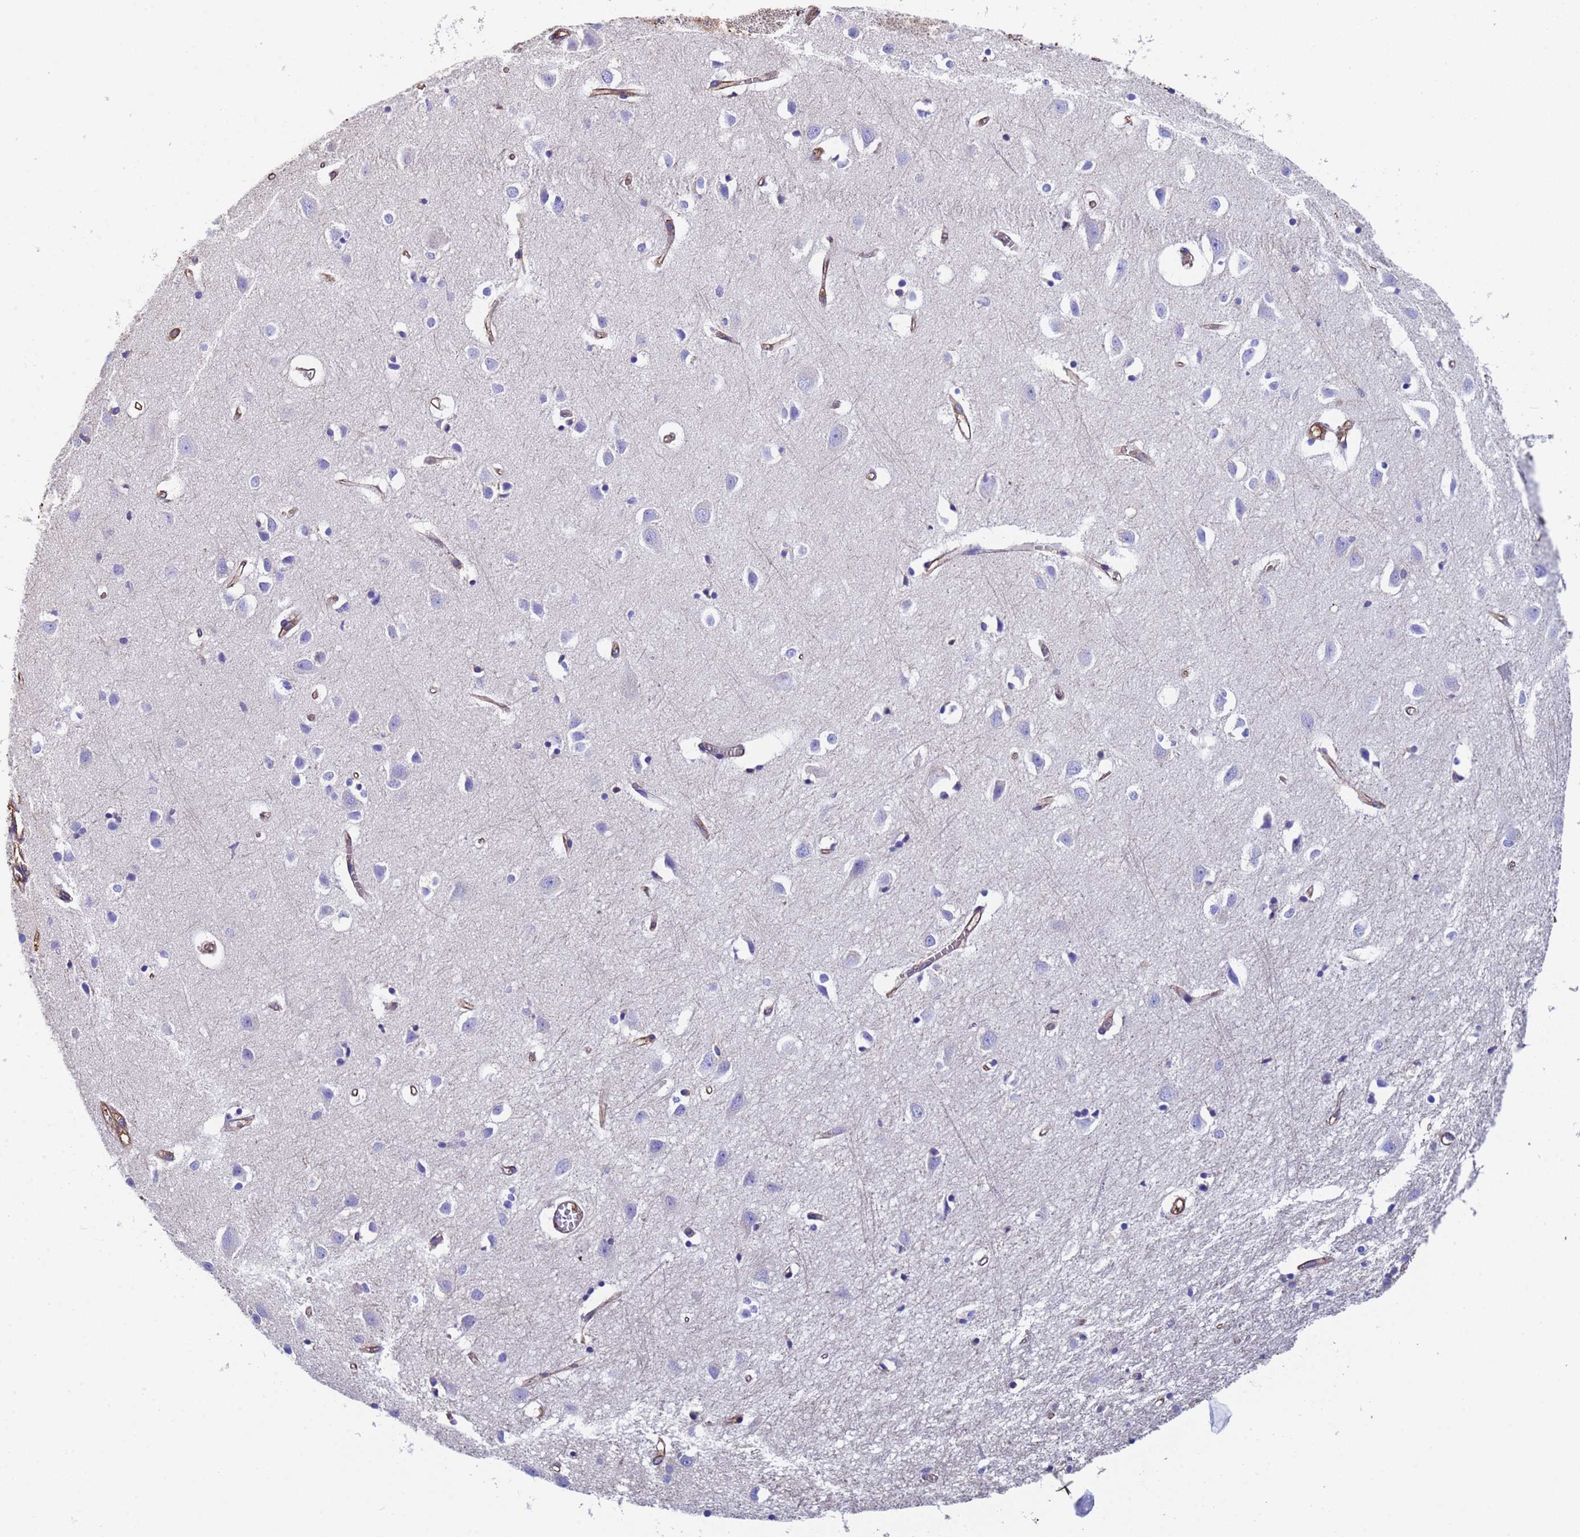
{"staining": {"intensity": "weak", "quantity": ">75%", "location": "cytoplasmic/membranous"}, "tissue": "cerebral cortex", "cell_type": "Endothelial cells", "image_type": "normal", "snomed": [{"axis": "morphology", "description": "Normal tissue, NOS"}, {"axis": "topography", "description": "Cerebral cortex"}], "caption": "Protein staining of normal cerebral cortex reveals weak cytoplasmic/membranous positivity in about >75% of endothelial cells.", "gene": "MYL12A", "patient": {"sex": "female", "age": 64}}